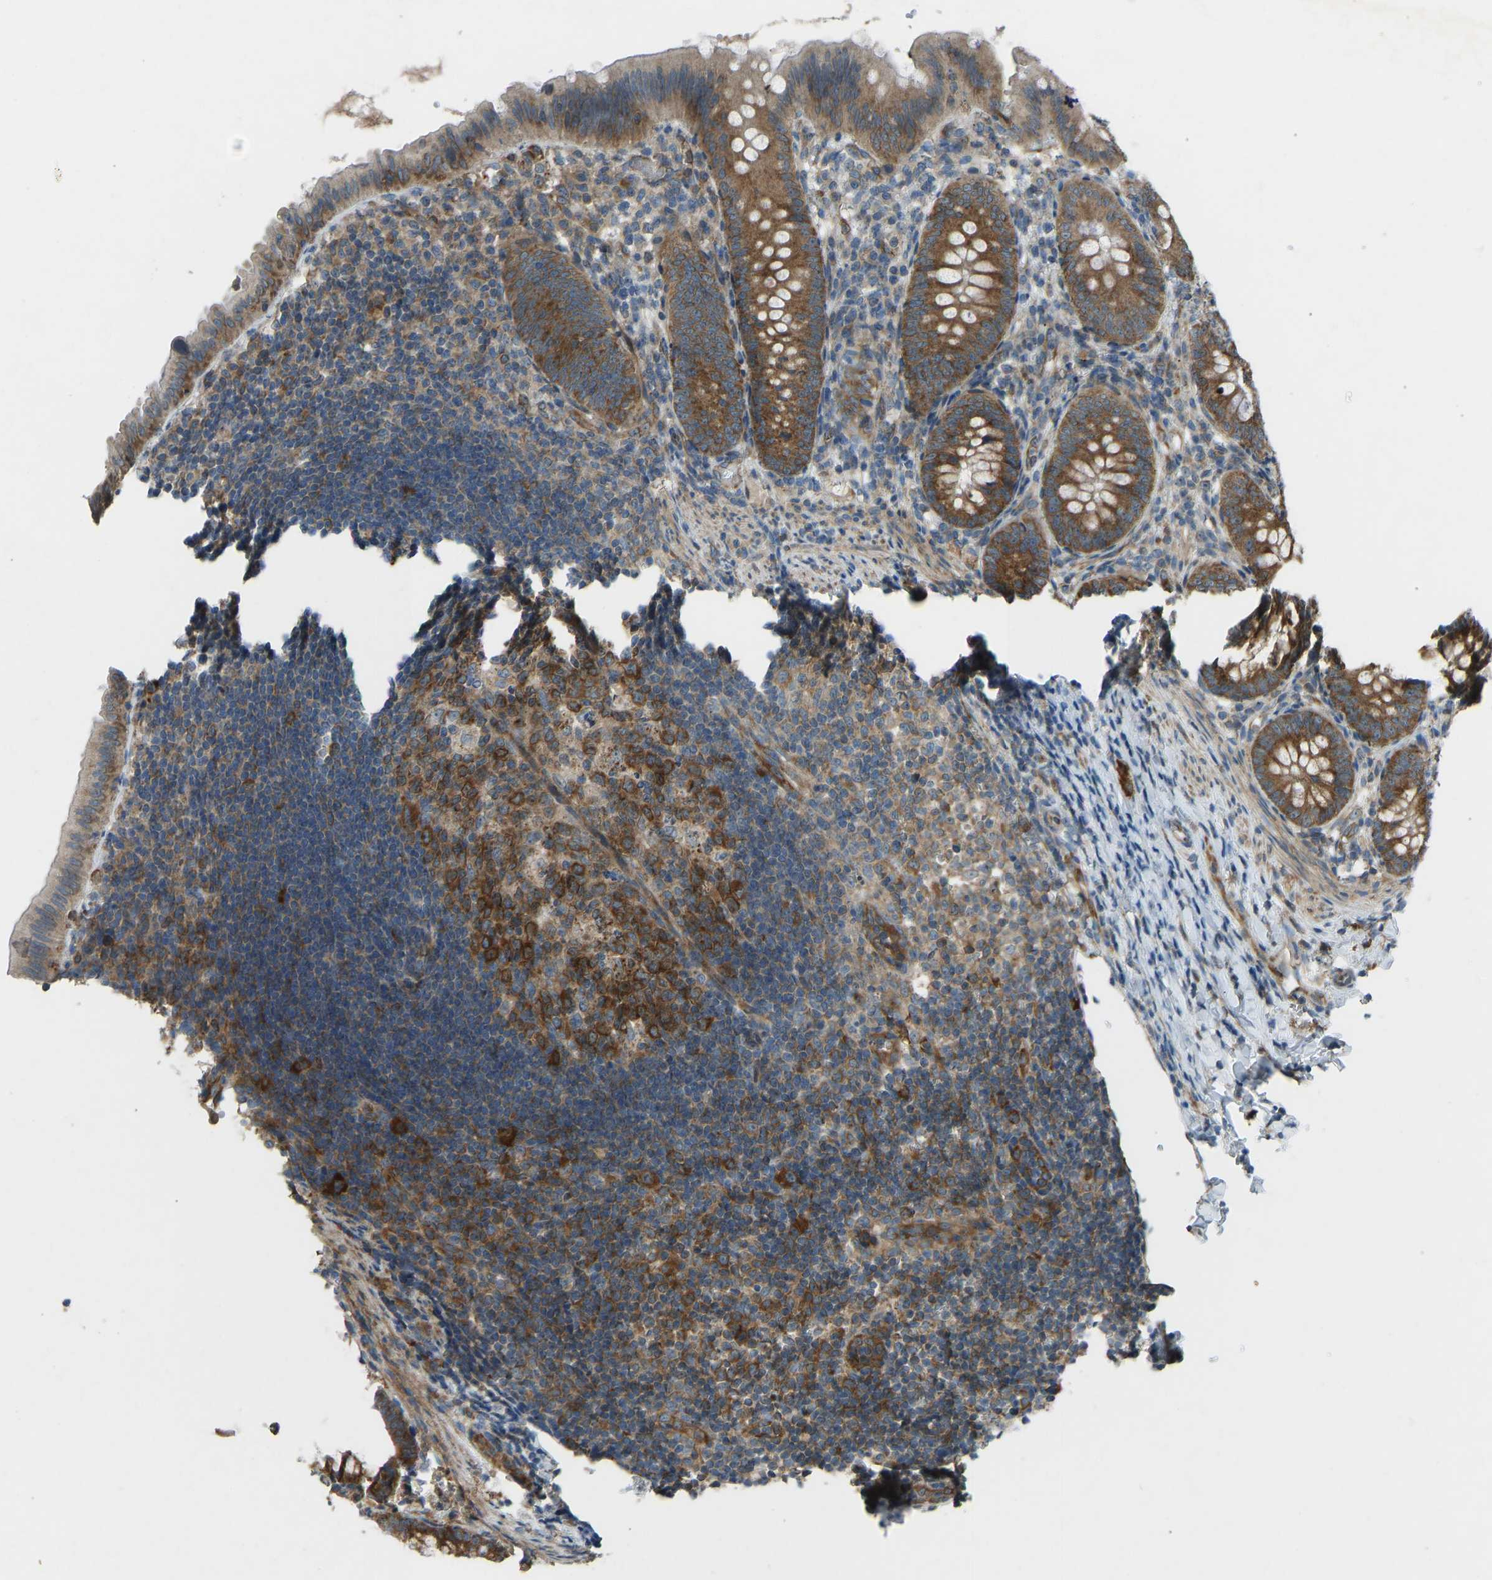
{"staining": {"intensity": "strong", "quantity": ">75%", "location": "cytoplasmic/membranous"}, "tissue": "appendix", "cell_type": "Glandular cells", "image_type": "normal", "snomed": [{"axis": "morphology", "description": "Normal tissue, NOS"}, {"axis": "topography", "description": "Appendix"}], "caption": "Immunohistochemistry (IHC) photomicrograph of normal appendix stained for a protein (brown), which exhibits high levels of strong cytoplasmic/membranous positivity in approximately >75% of glandular cells.", "gene": "STAU2", "patient": {"sex": "male", "age": 1}}